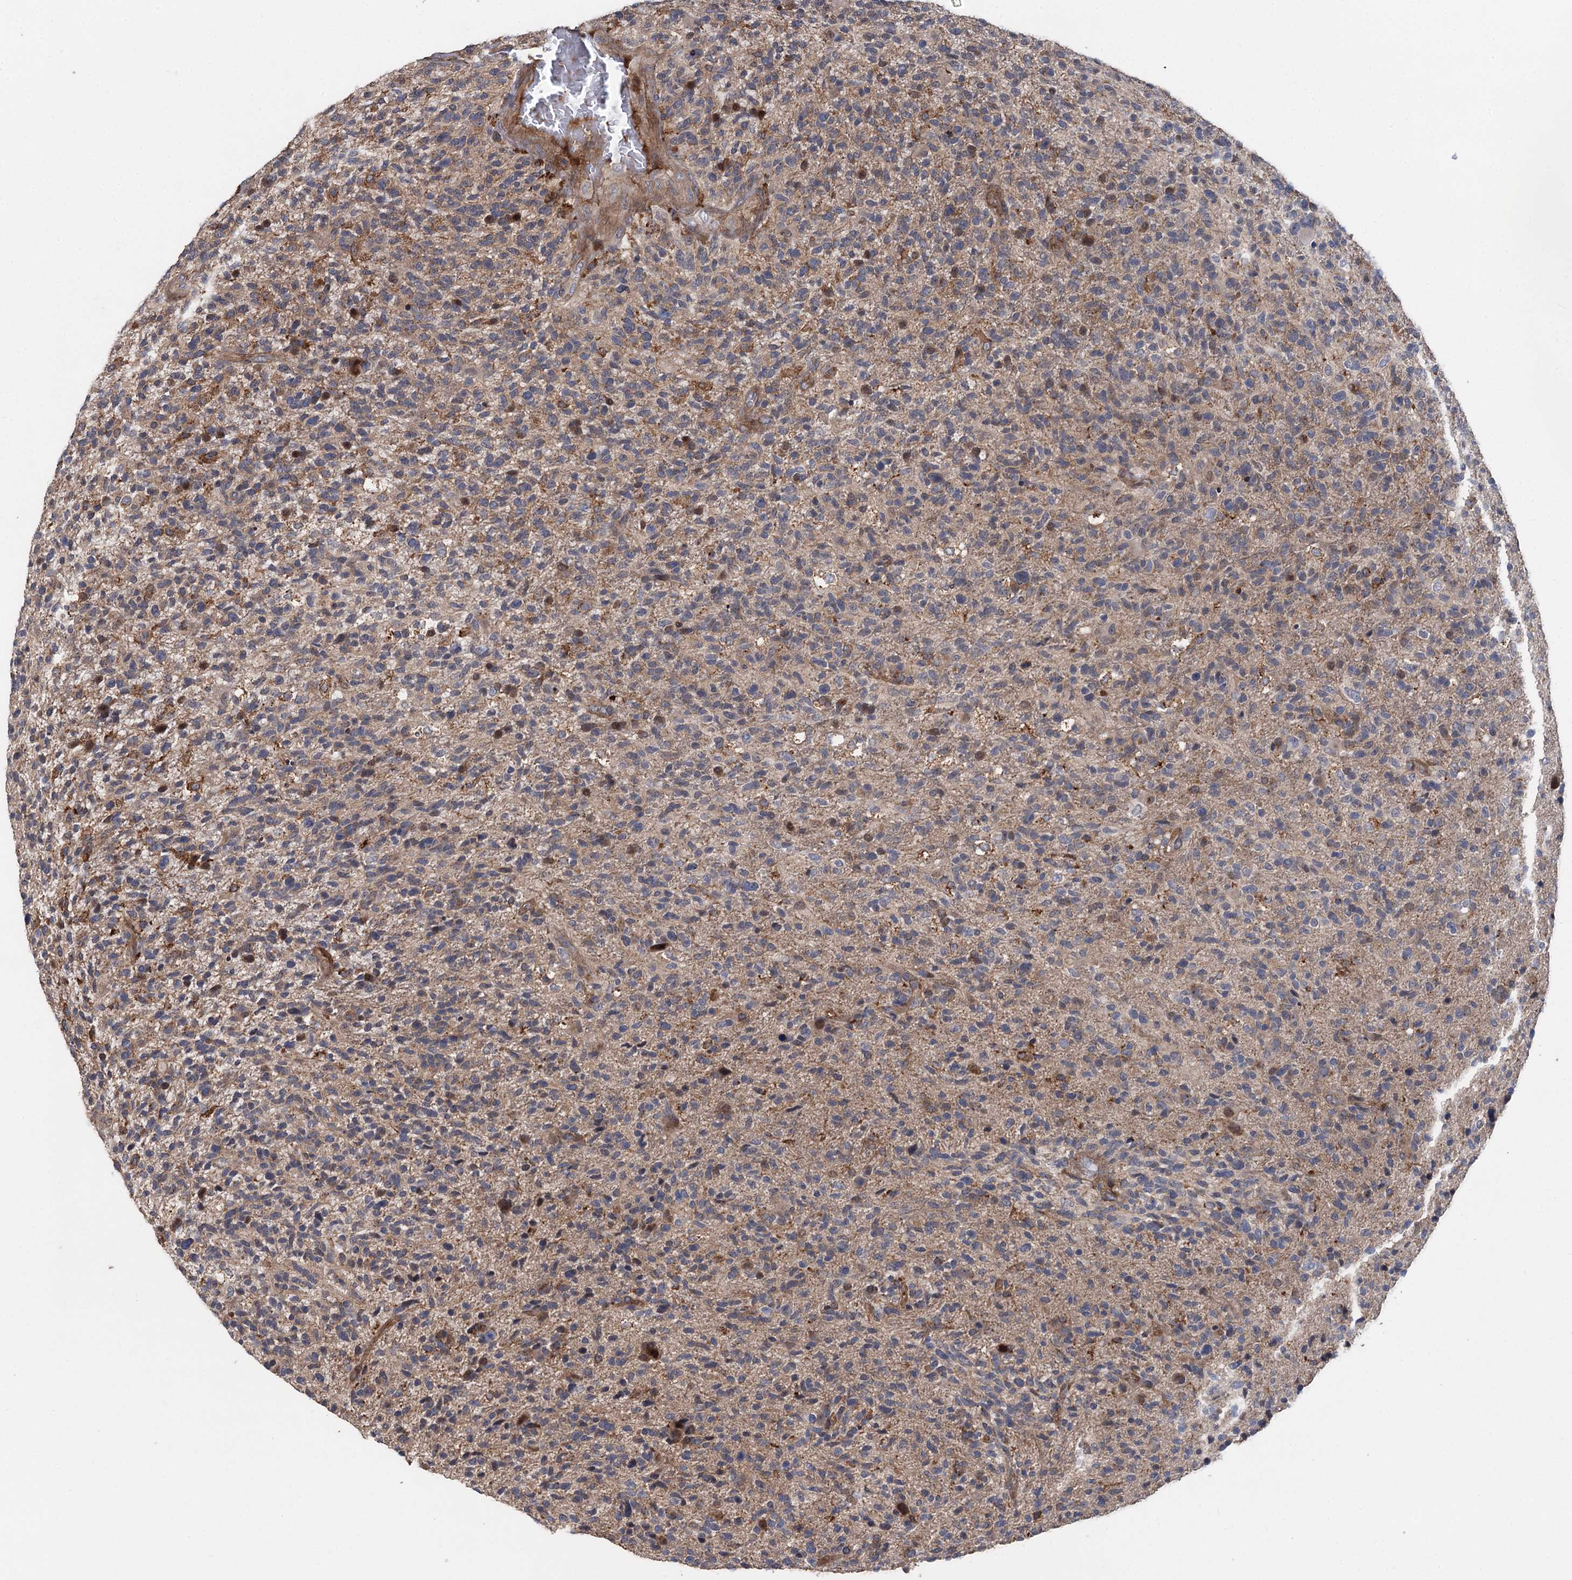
{"staining": {"intensity": "moderate", "quantity": "<25%", "location": "cytoplasmic/membranous"}, "tissue": "glioma", "cell_type": "Tumor cells", "image_type": "cancer", "snomed": [{"axis": "morphology", "description": "Glioma, malignant, High grade"}, {"axis": "topography", "description": "Brain"}], "caption": "Malignant high-grade glioma stained with a protein marker displays moderate staining in tumor cells.", "gene": "STX6", "patient": {"sex": "male", "age": 72}}